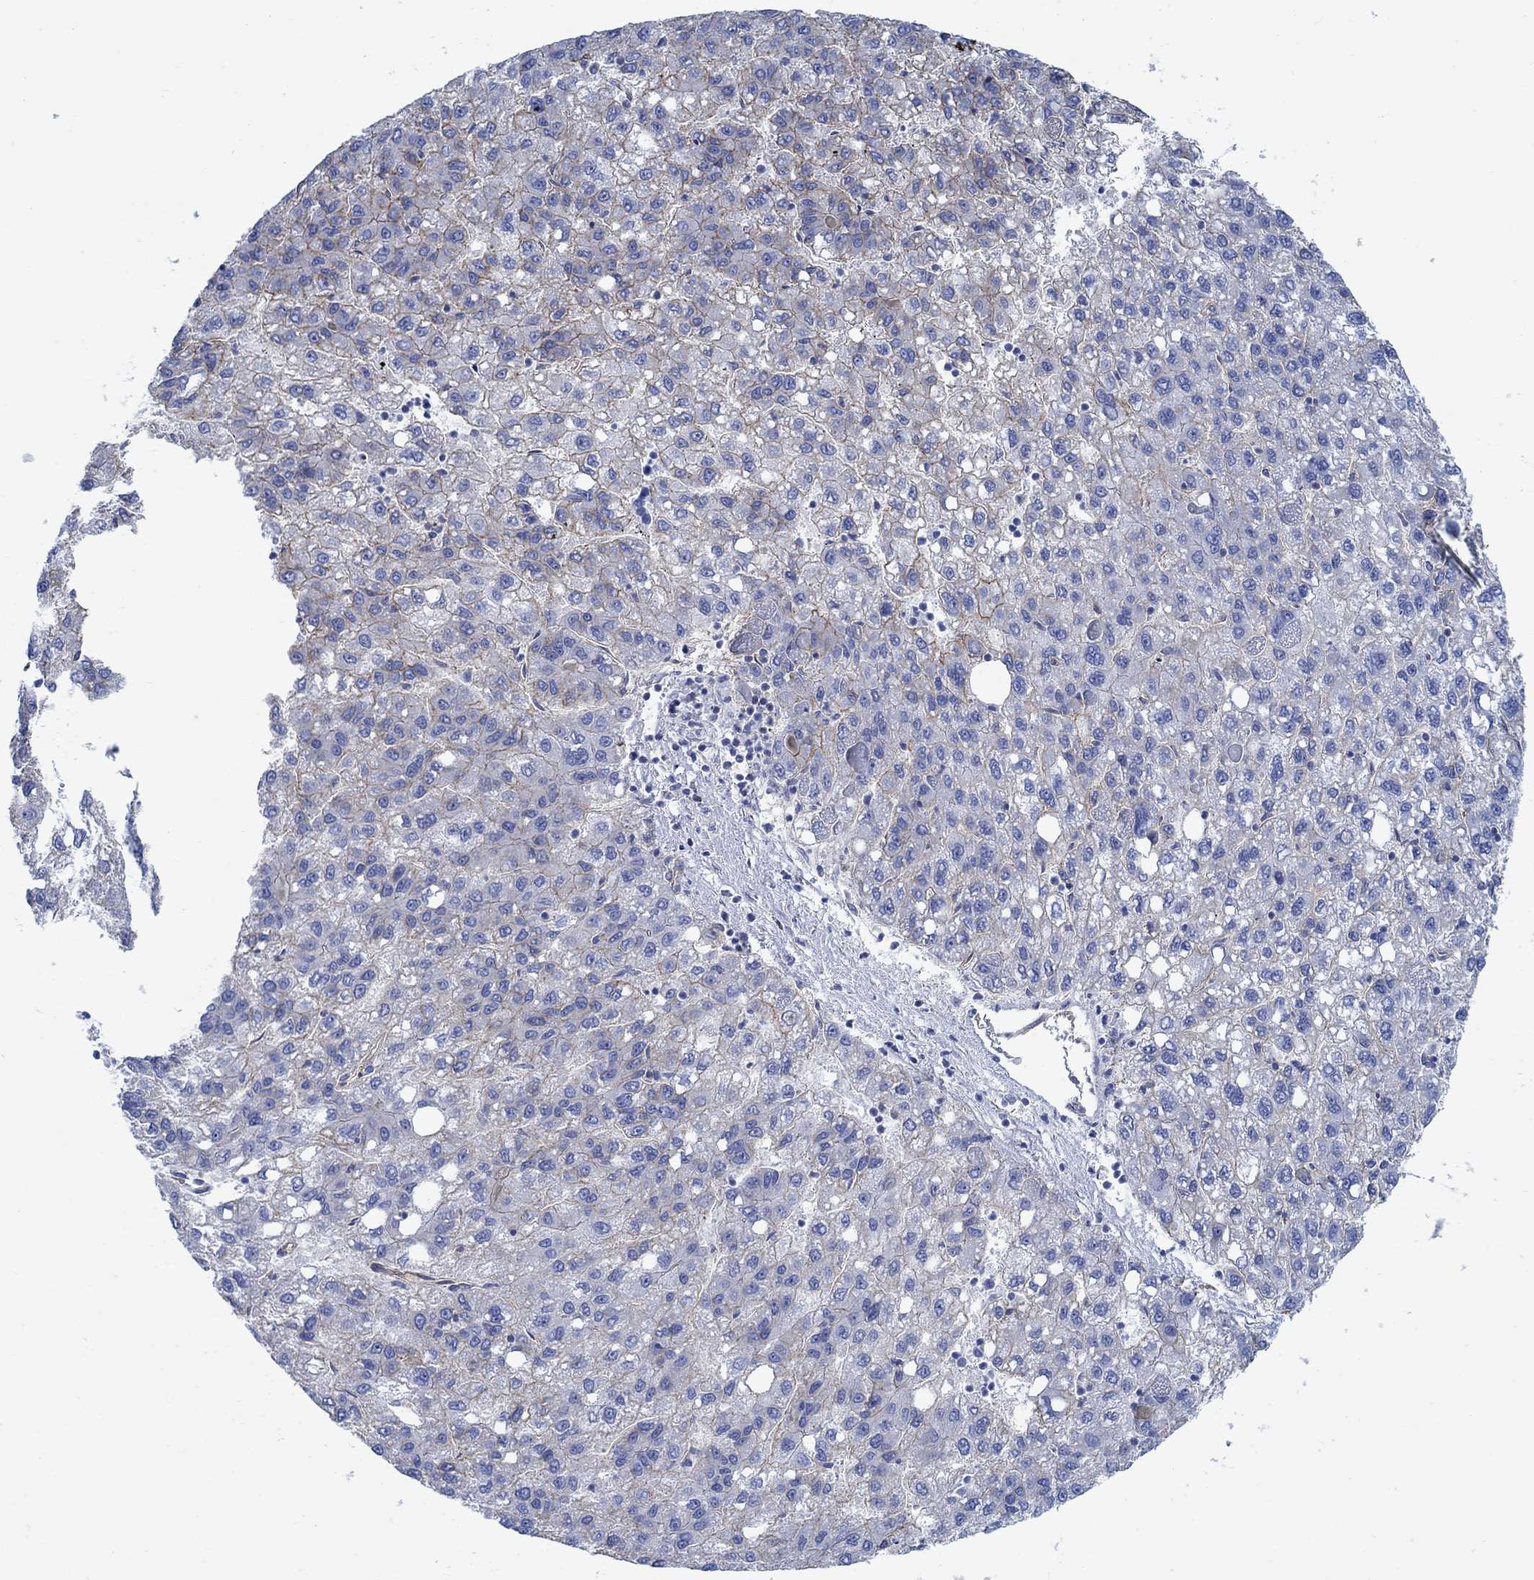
{"staining": {"intensity": "weak", "quantity": "<25%", "location": "cytoplasmic/membranous"}, "tissue": "liver cancer", "cell_type": "Tumor cells", "image_type": "cancer", "snomed": [{"axis": "morphology", "description": "Carcinoma, Hepatocellular, NOS"}, {"axis": "topography", "description": "Liver"}], "caption": "This is an IHC micrograph of liver cancer (hepatocellular carcinoma). There is no positivity in tumor cells.", "gene": "TMEM198", "patient": {"sex": "female", "age": 82}}